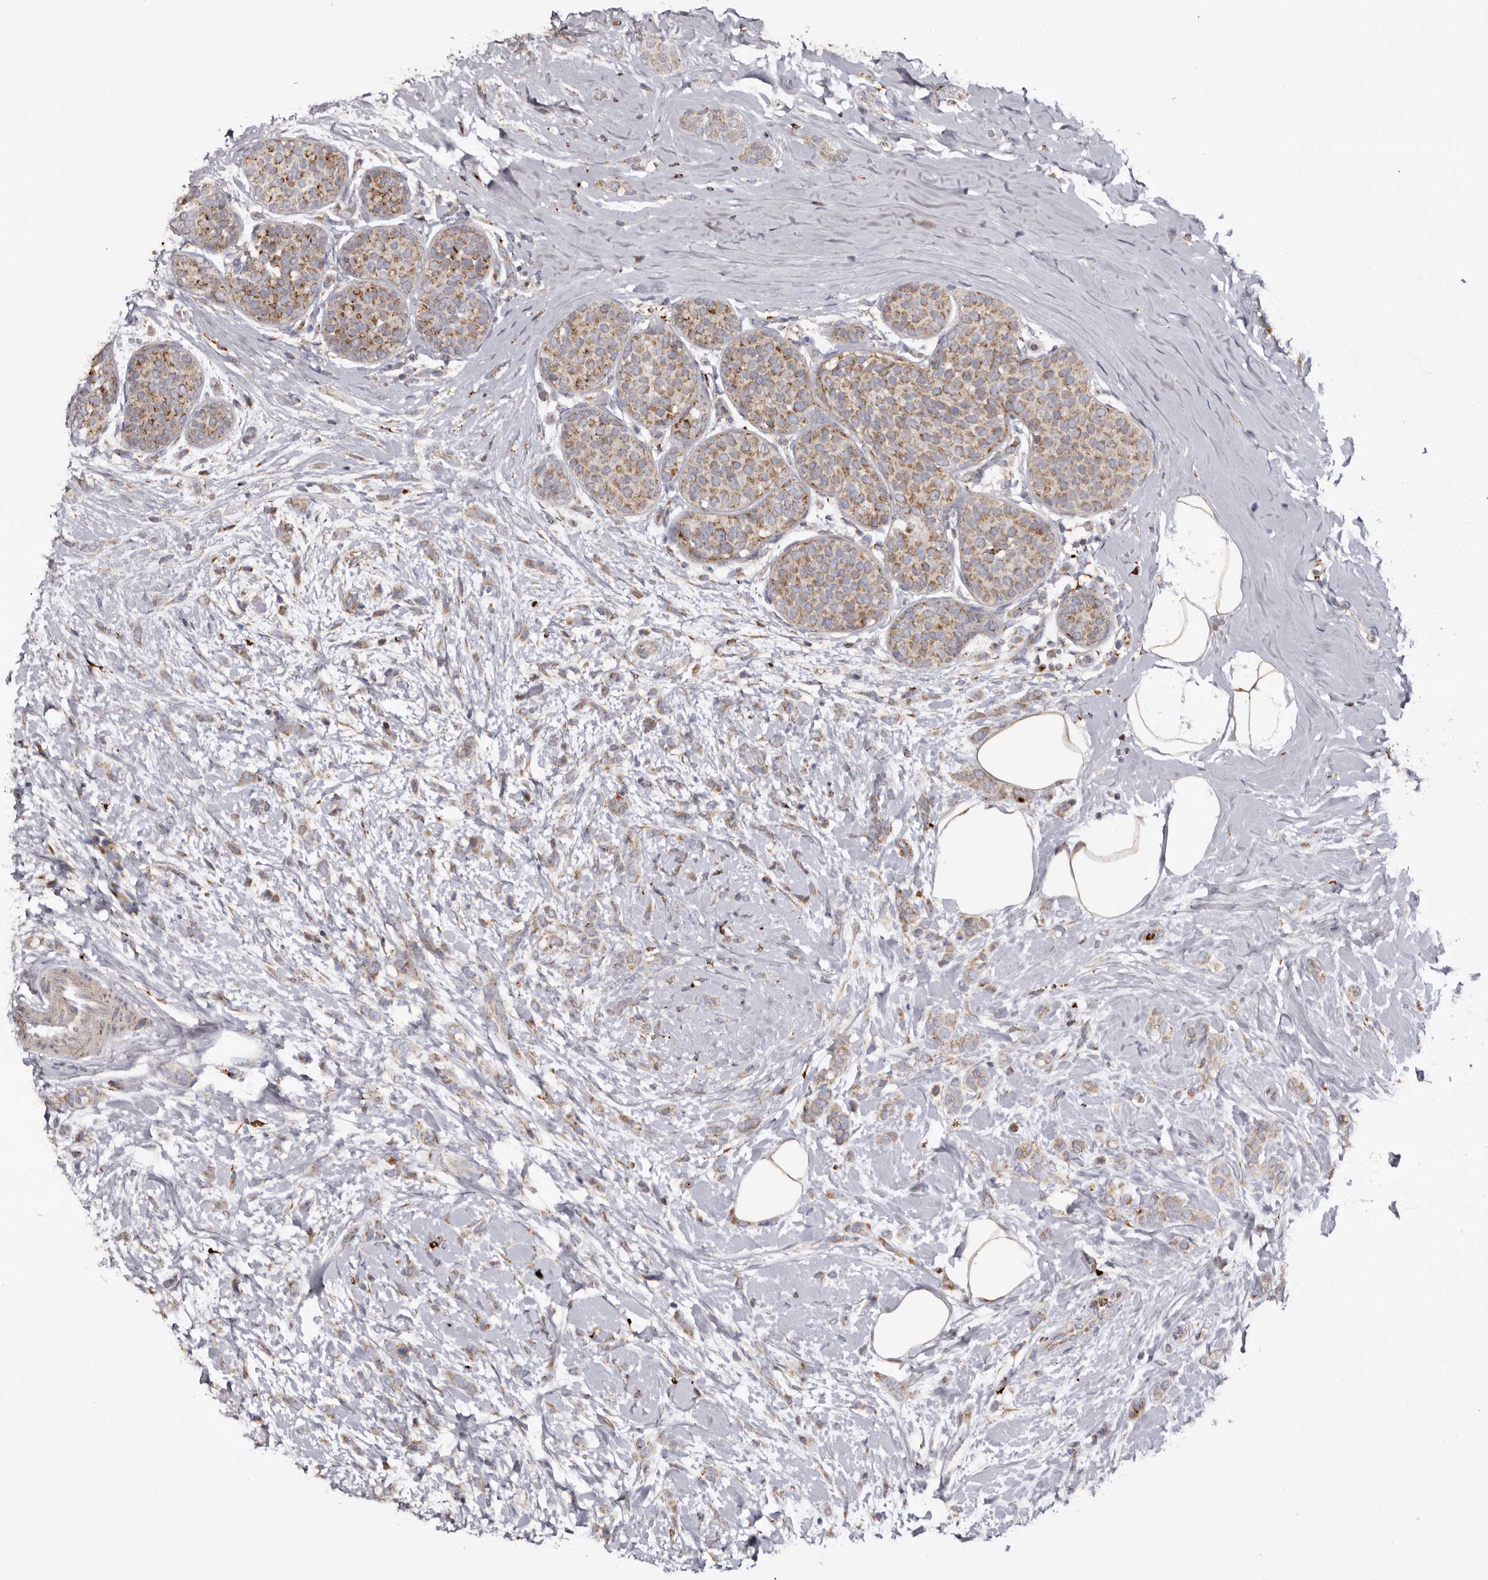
{"staining": {"intensity": "moderate", "quantity": ">75%", "location": "cytoplasmic/membranous"}, "tissue": "breast cancer", "cell_type": "Tumor cells", "image_type": "cancer", "snomed": [{"axis": "morphology", "description": "Lobular carcinoma, in situ"}, {"axis": "morphology", "description": "Lobular carcinoma"}, {"axis": "topography", "description": "Breast"}], "caption": "Immunohistochemical staining of lobular carcinoma in situ (breast) exhibits medium levels of moderate cytoplasmic/membranous protein positivity in about >75% of tumor cells.", "gene": "MECR", "patient": {"sex": "female", "age": 41}}